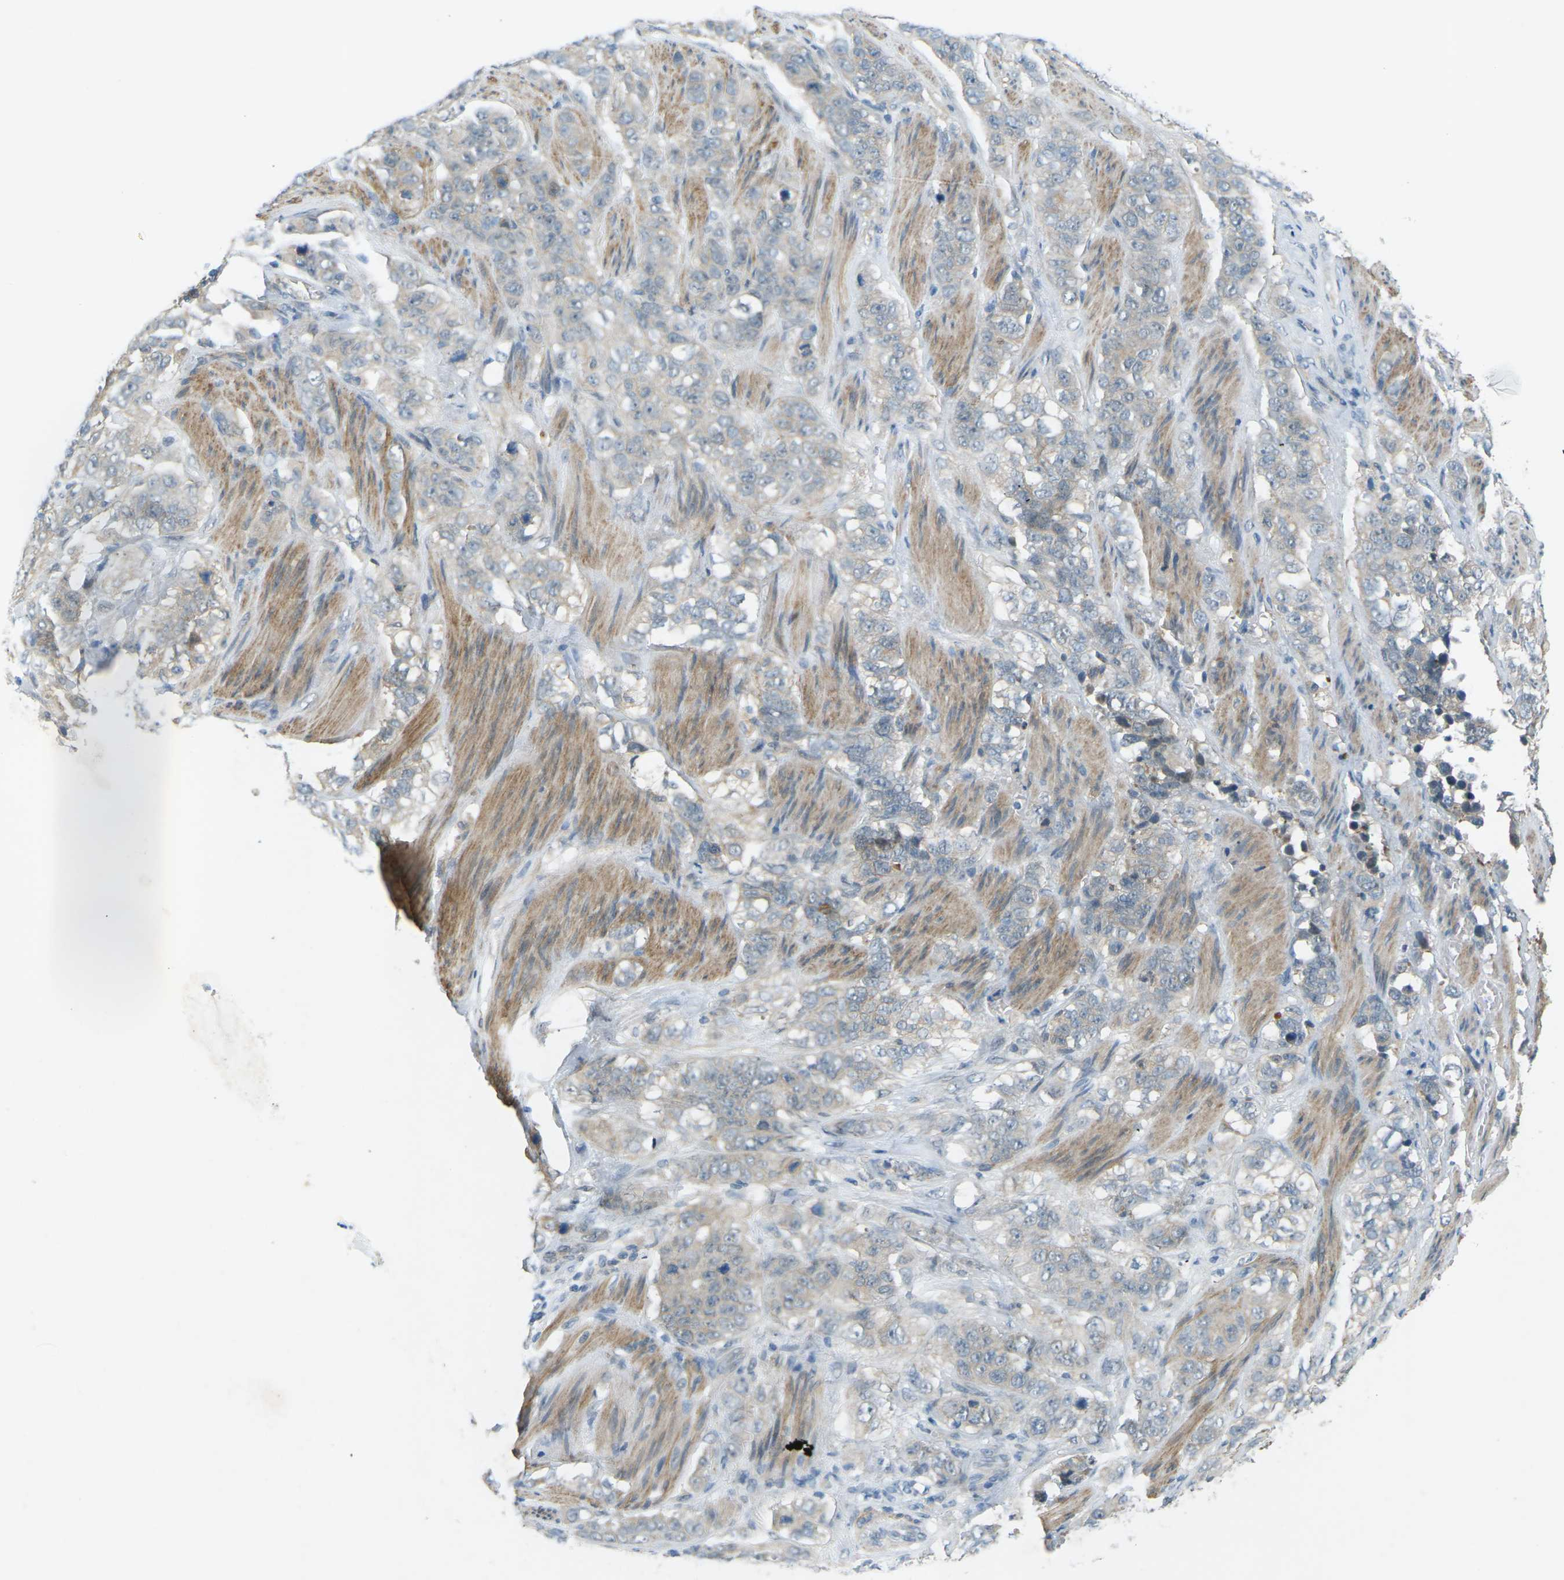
{"staining": {"intensity": "negative", "quantity": "none", "location": "none"}, "tissue": "stomach cancer", "cell_type": "Tumor cells", "image_type": "cancer", "snomed": [{"axis": "morphology", "description": "Adenocarcinoma, NOS"}, {"axis": "topography", "description": "Stomach"}], "caption": "Immunohistochemical staining of human stomach adenocarcinoma demonstrates no significant staining in tumor cells.", "gene": "RTN3", "patient": {"sex": "male", "age": 48}}